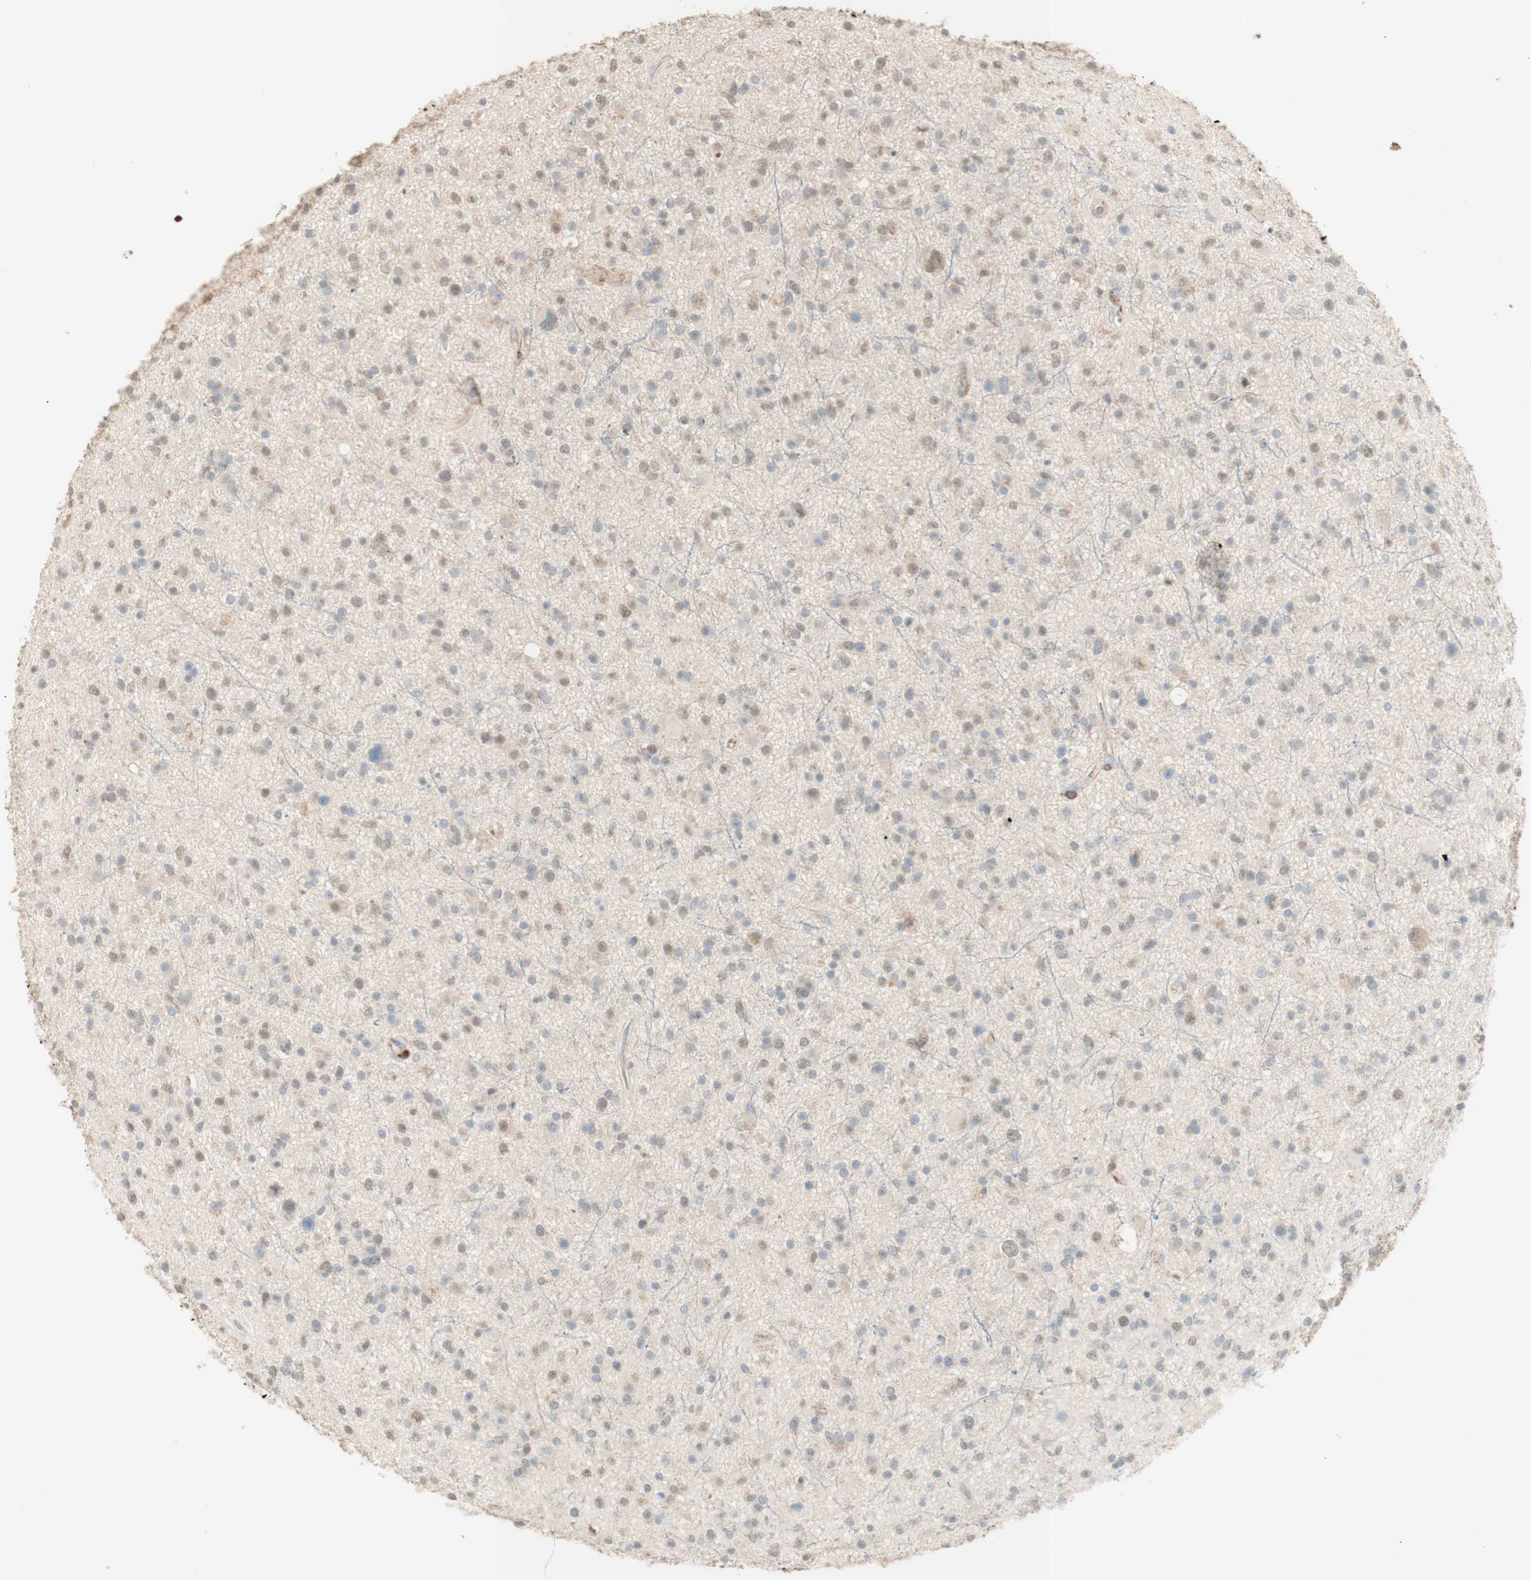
{"staining": {"intensity": "negative", "quantity": "none", "location": "none"}, "tissue": "glioma", "cell_type": "Tumor cells", "image_type": "cancer", "snomed": [{"axis": "morphology", "description": "Glioma, malignant, High grade"}, {"axis": "topography", "description": "Brain"}], "caption": "Protein analysis of glioma shows no significant expression in tumor cells. The staining was performed using DAB to visualize the protein expression in brown, while the nuclei were stained in blue with hematoxylin (Magnification: 20x).", "gene": "MUC3A", "patient": {"sex": "male", "age": 33}}